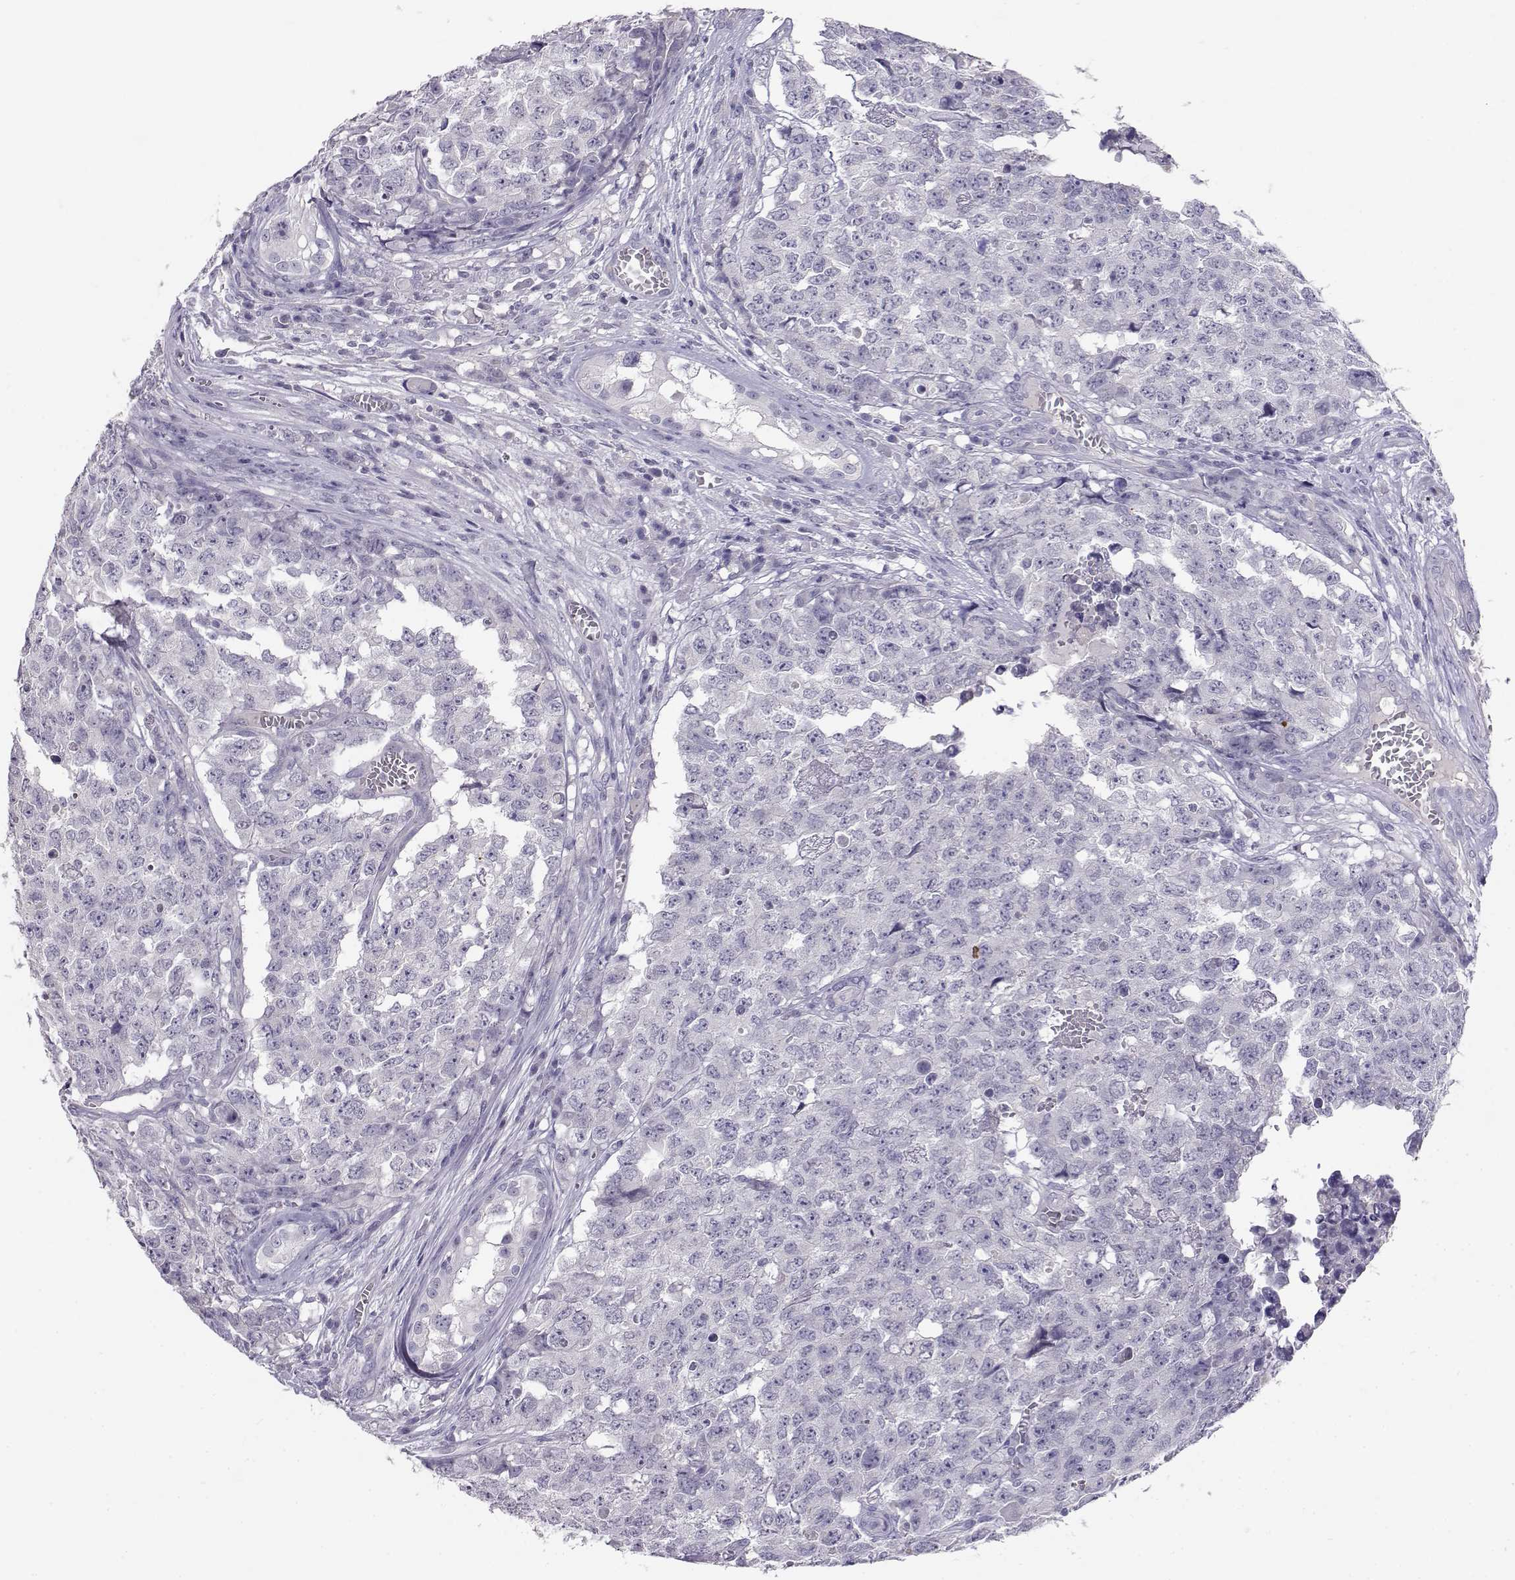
{"staining": {"intensity": "negative", "quantity": "none", "location": "none"}, "tissue": "testis cancer", "cell_type": "Tumor cells", "image_type": "cancer", "snomed": [{"axis": "morphology", "description": "Carcinoma, Embryonal, NOS"}, {"axis": "topography", "description": "Testis"}], "caption": "Immunohistochemistry (IHC) photomicrograph of neoplastic tissue: human testis cancer stained with DAB (3,3'-diaminobenzidine) exhibits no significant protein positivity in tumor cells.", "gene": "ENDOU", "patient": {"sex": "male", "age": 23}}